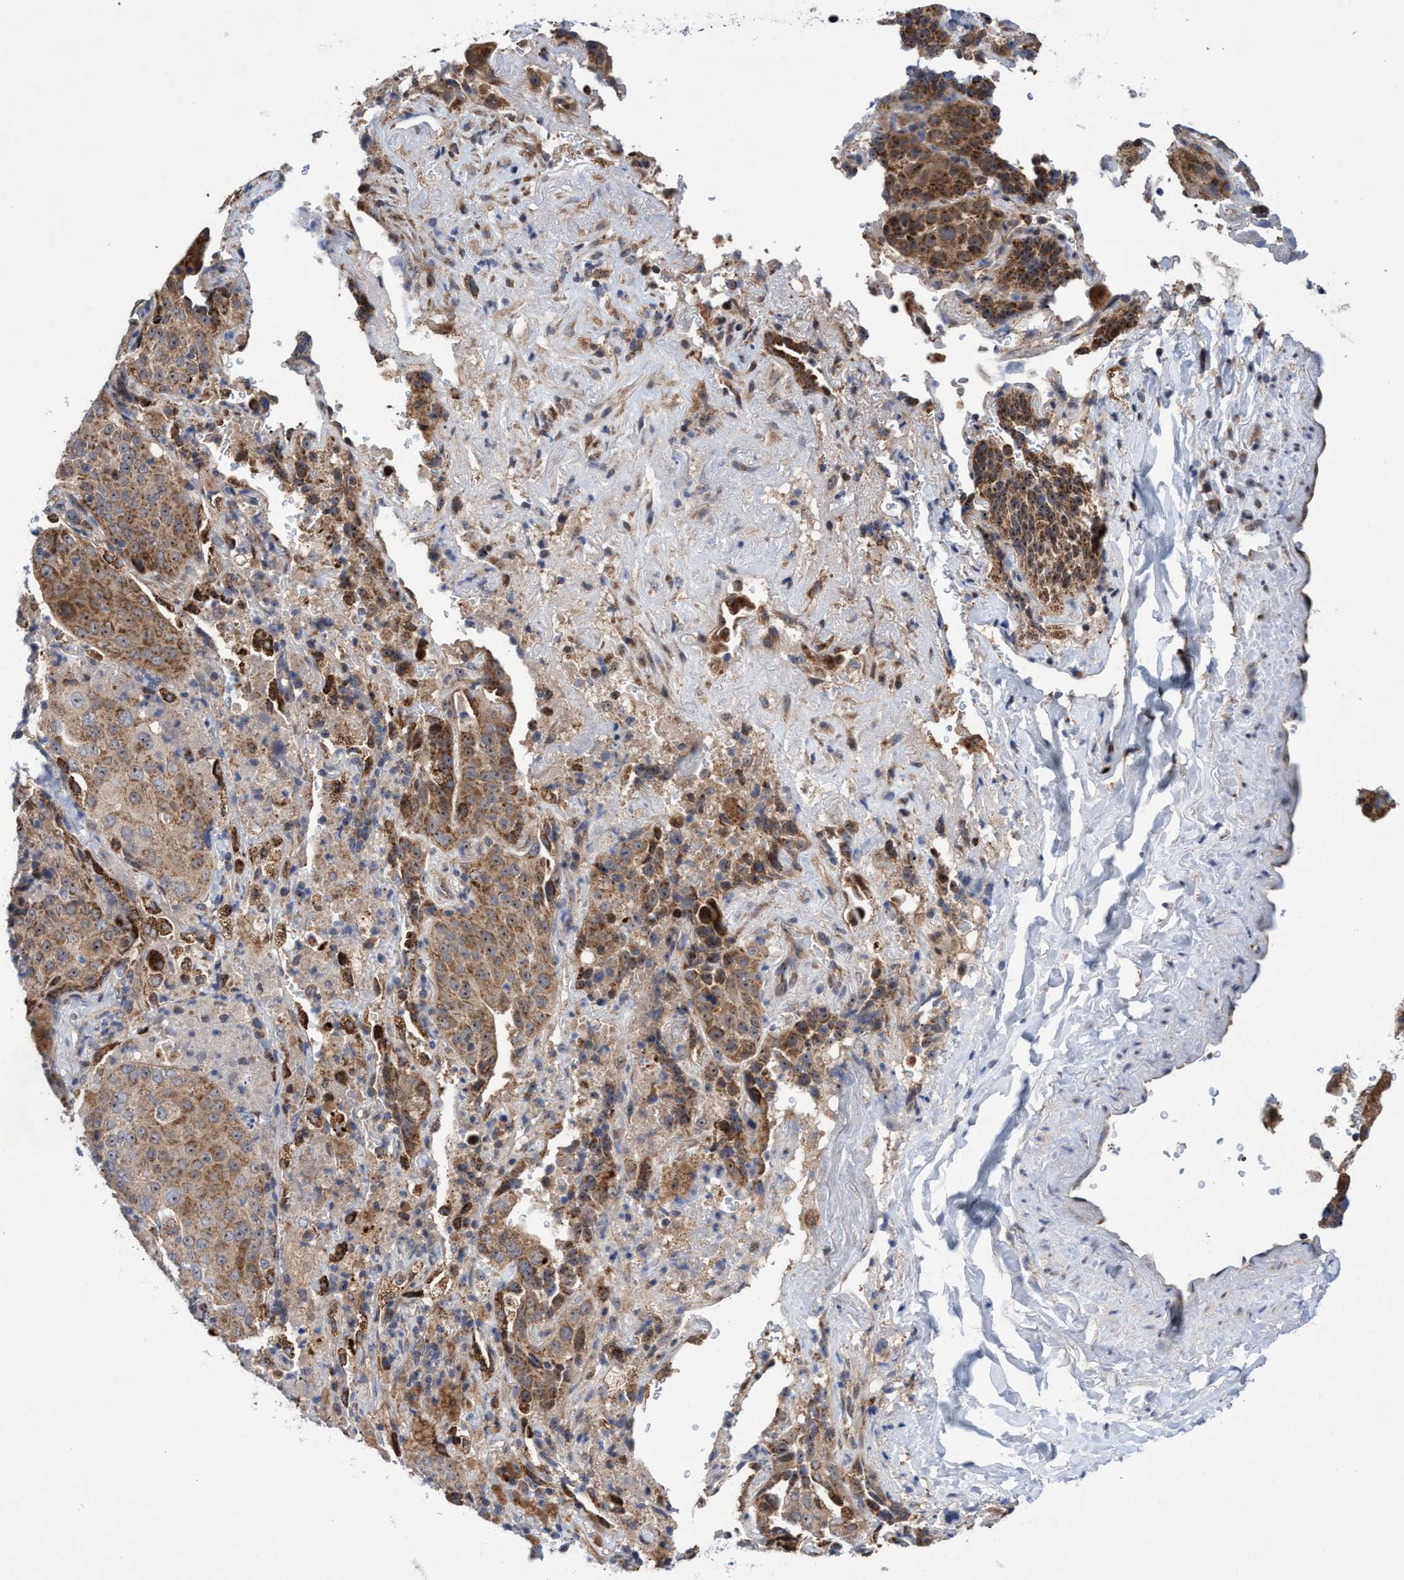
{"staining": {"intensity": "moderate", "quantity": ">75%", "location": "cytoplasmic/membranous,nuclear"}, "tissue": "lung cancer", "cell_type": "Tumor cells", "image_type": "cancer", "snomed": [{"axis": "morphology", "description": "Squamous cell carcinoma, NOS"}, {"axis": "topography", "description": "Lung"}], "caption": "Moderate cytoplasmic/membranous and nuclear staining is appreciated in approximately >75% of tumor cells in lung squamous cell carcinoma.", "gene": "P2RY14", "patient": {"sex": "male", "age": 54}}